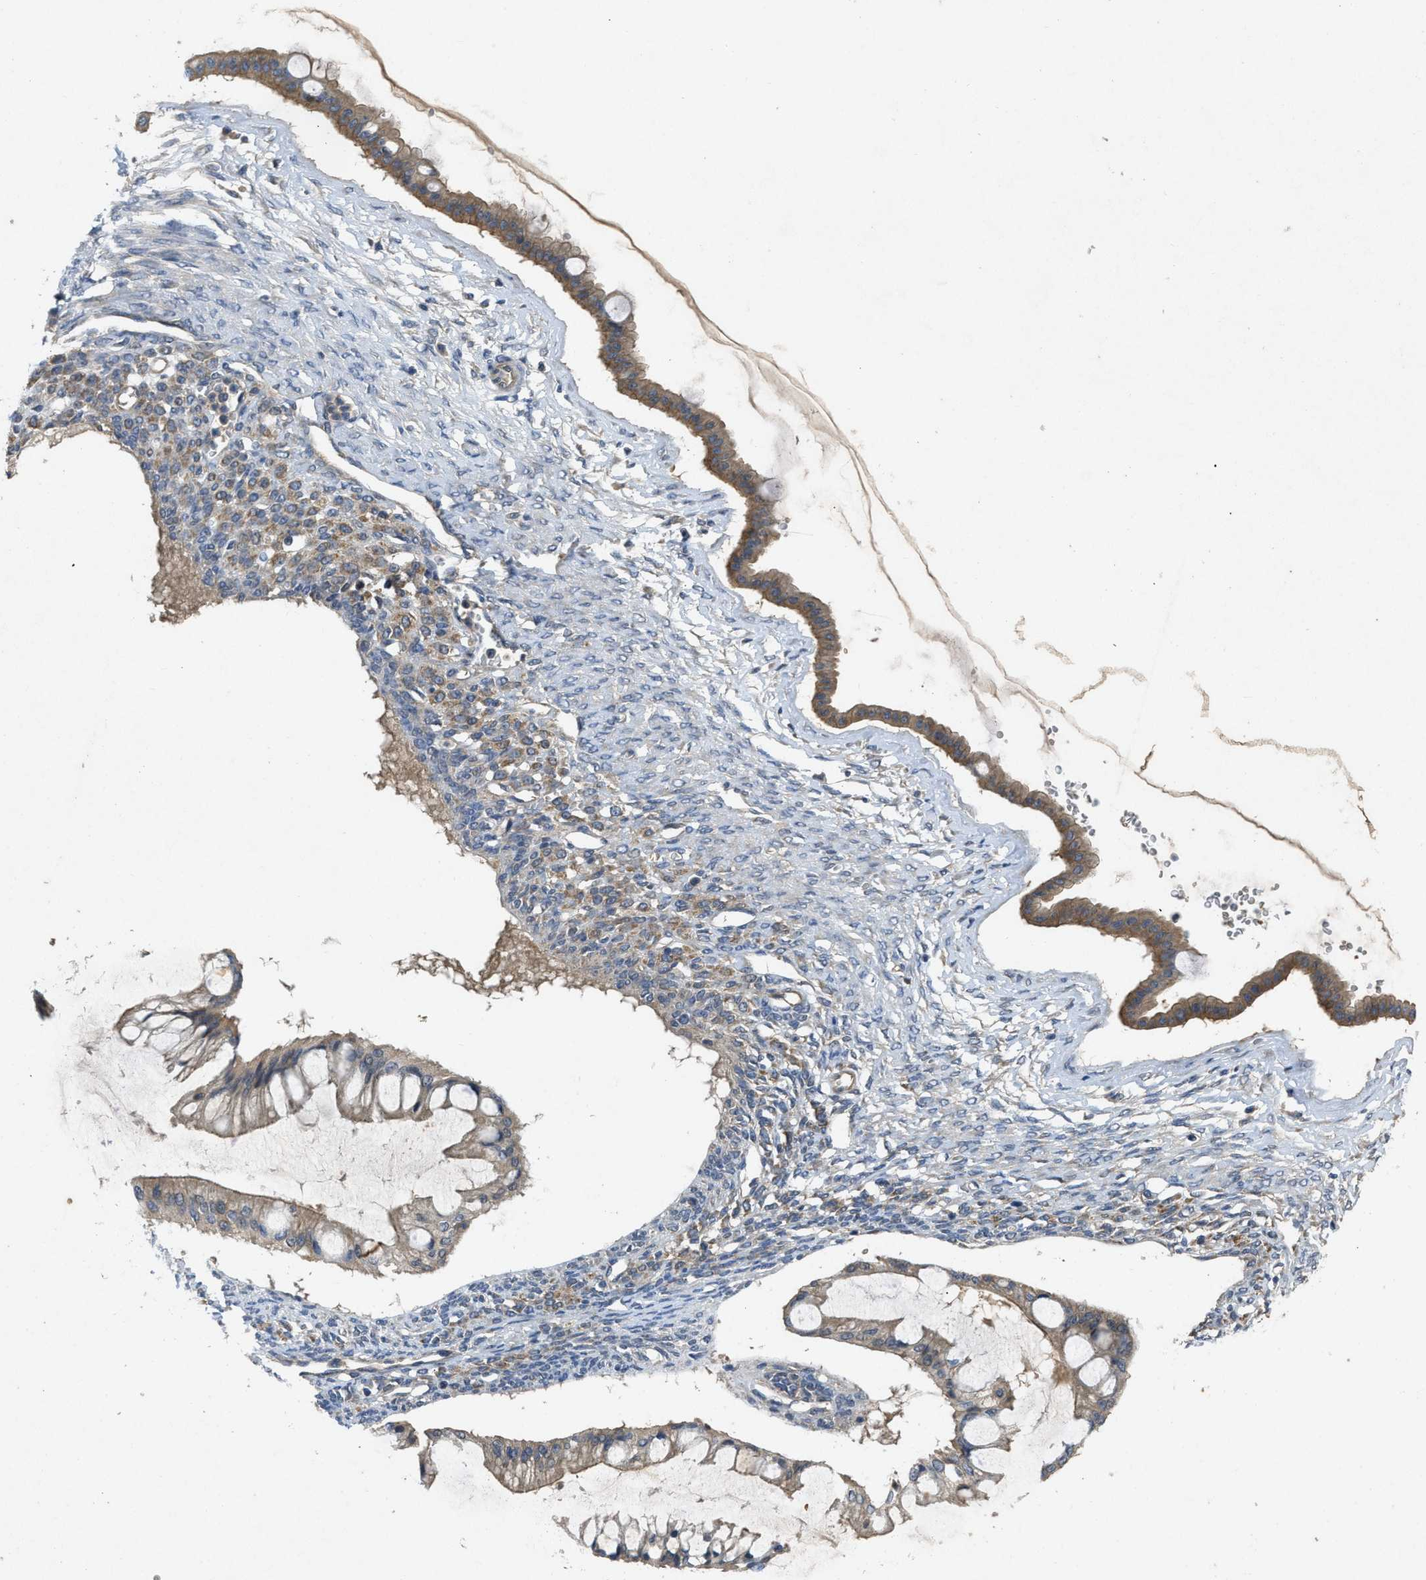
{"staining": {"intensity": "moderate", "quantity": ">75%", "location": "cytoplasmic/membranous"}, "tissue": "ovarian cancer", "cell_type": "Tumor cells", "image_type": "cancer", "snomed": [{"axis": "morphology", "description": "Cystadenocarcinoma, mucinous, NOS"}, {"axis": "topography", "description": "Ovary"}], "caption": "Protein expression analysis of human mucinous cystadenocarcinoma (ovarian) reveals moderate cytoplasmic/membranous staining in about >75% of tumor cells.", "gene": "PPP3CA", "patient": {"sex": "female", "age": 73}}